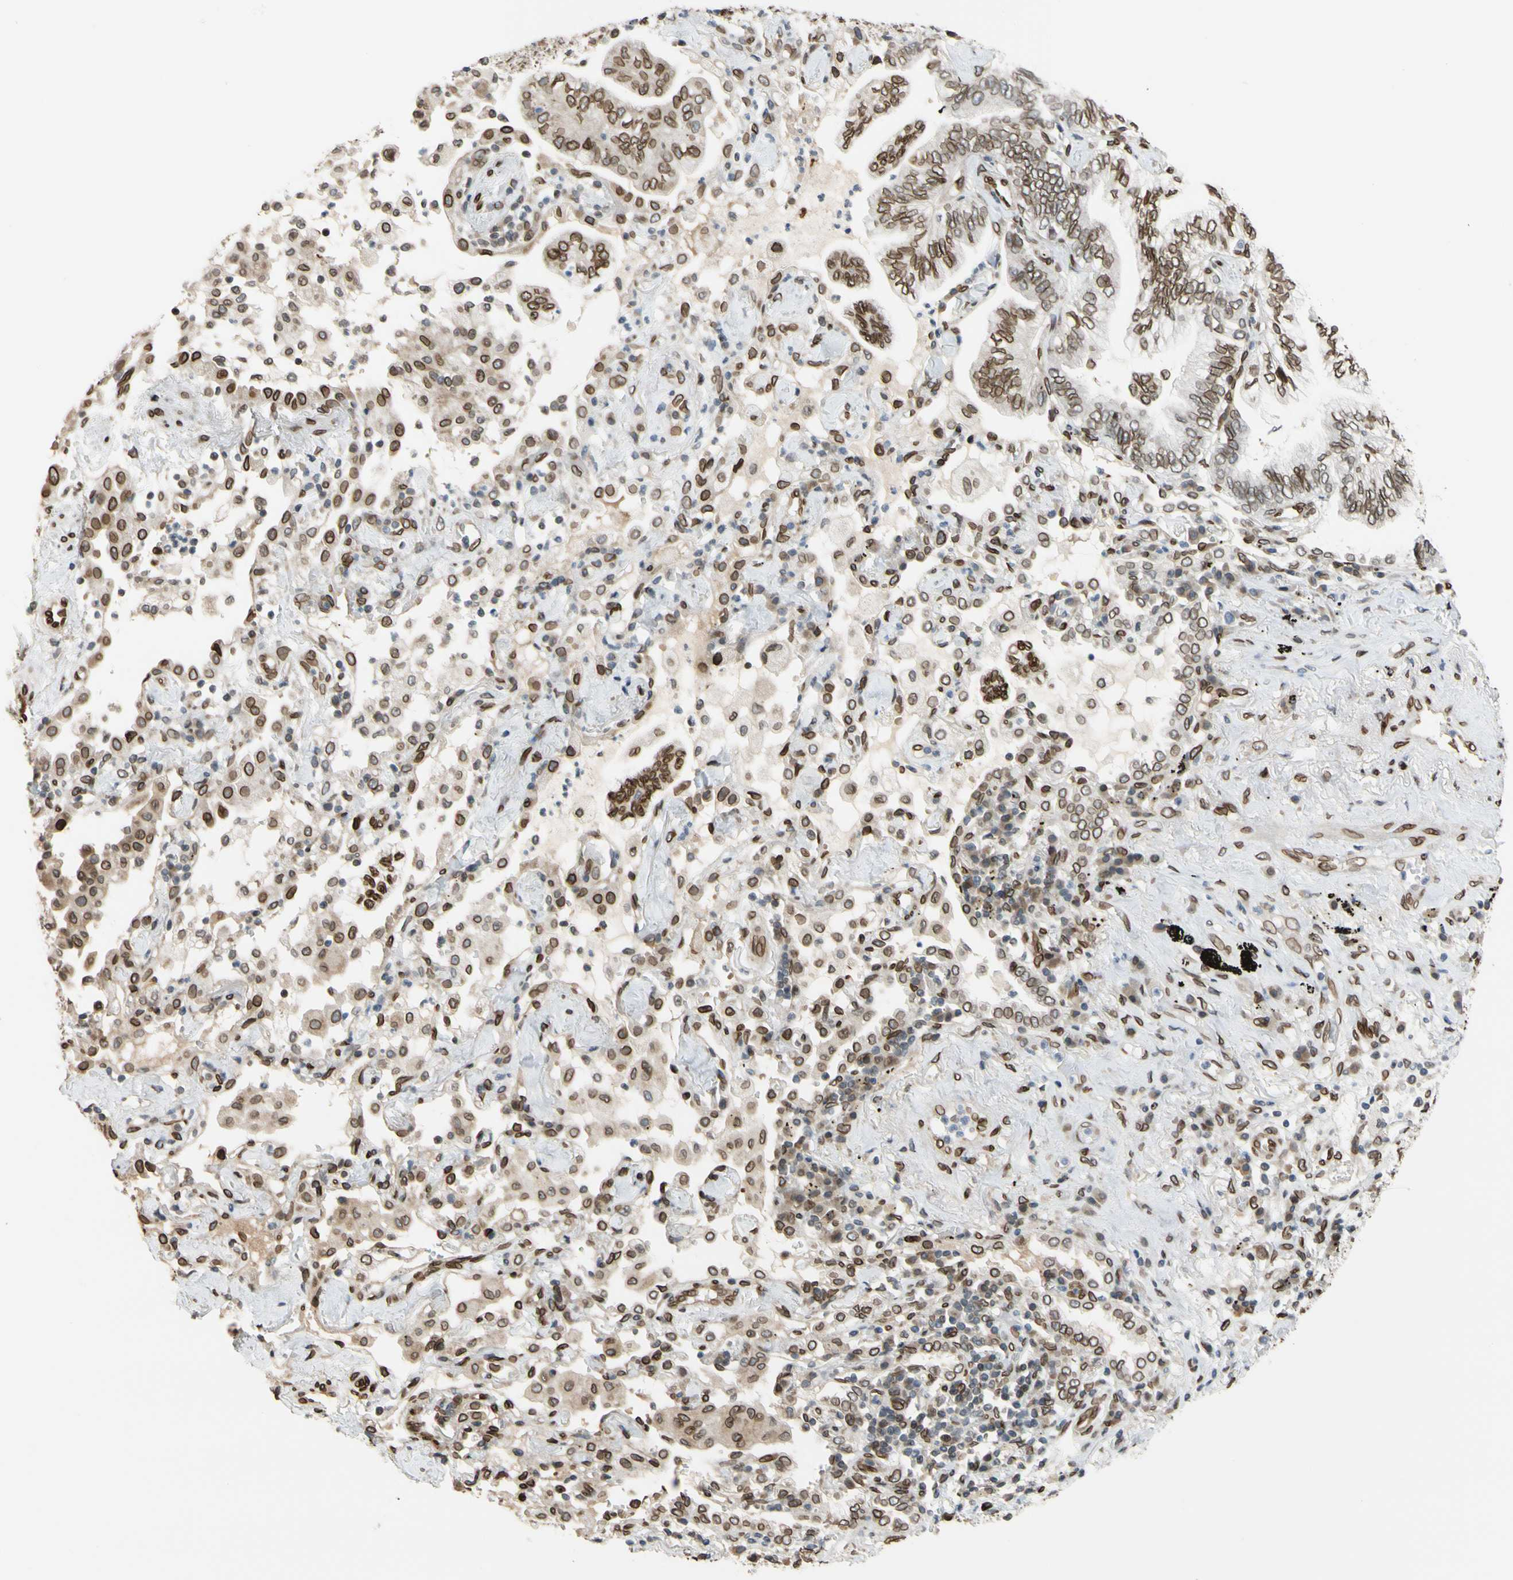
{"staining": {"intensity": "strong", "quantity": ">75%", "location": "cytoplasmic/membranous,nuclear"}, "tissue": "lung cancer", "cell_type": "Tumor cells", "image_type": "cancer", "snomed": [{"axis": "morphology", "description": "Normal tissue, NOS"}, {"axis": "morphology", "description": "Adenocarcinoma, NOS"}, {"axis": "topography", "description": "Bronchus"}, {"axis": "topography", "description": "Lung"}], "caption": "About >75% of tumor cells in human lung cancer exhibit strong cytoplasmic/membranous and nuclear protein positivity as visualized by brown immunohistochemical staining.", "gene": "SUN1", "patient": {"sex": "female", "age": 70}}